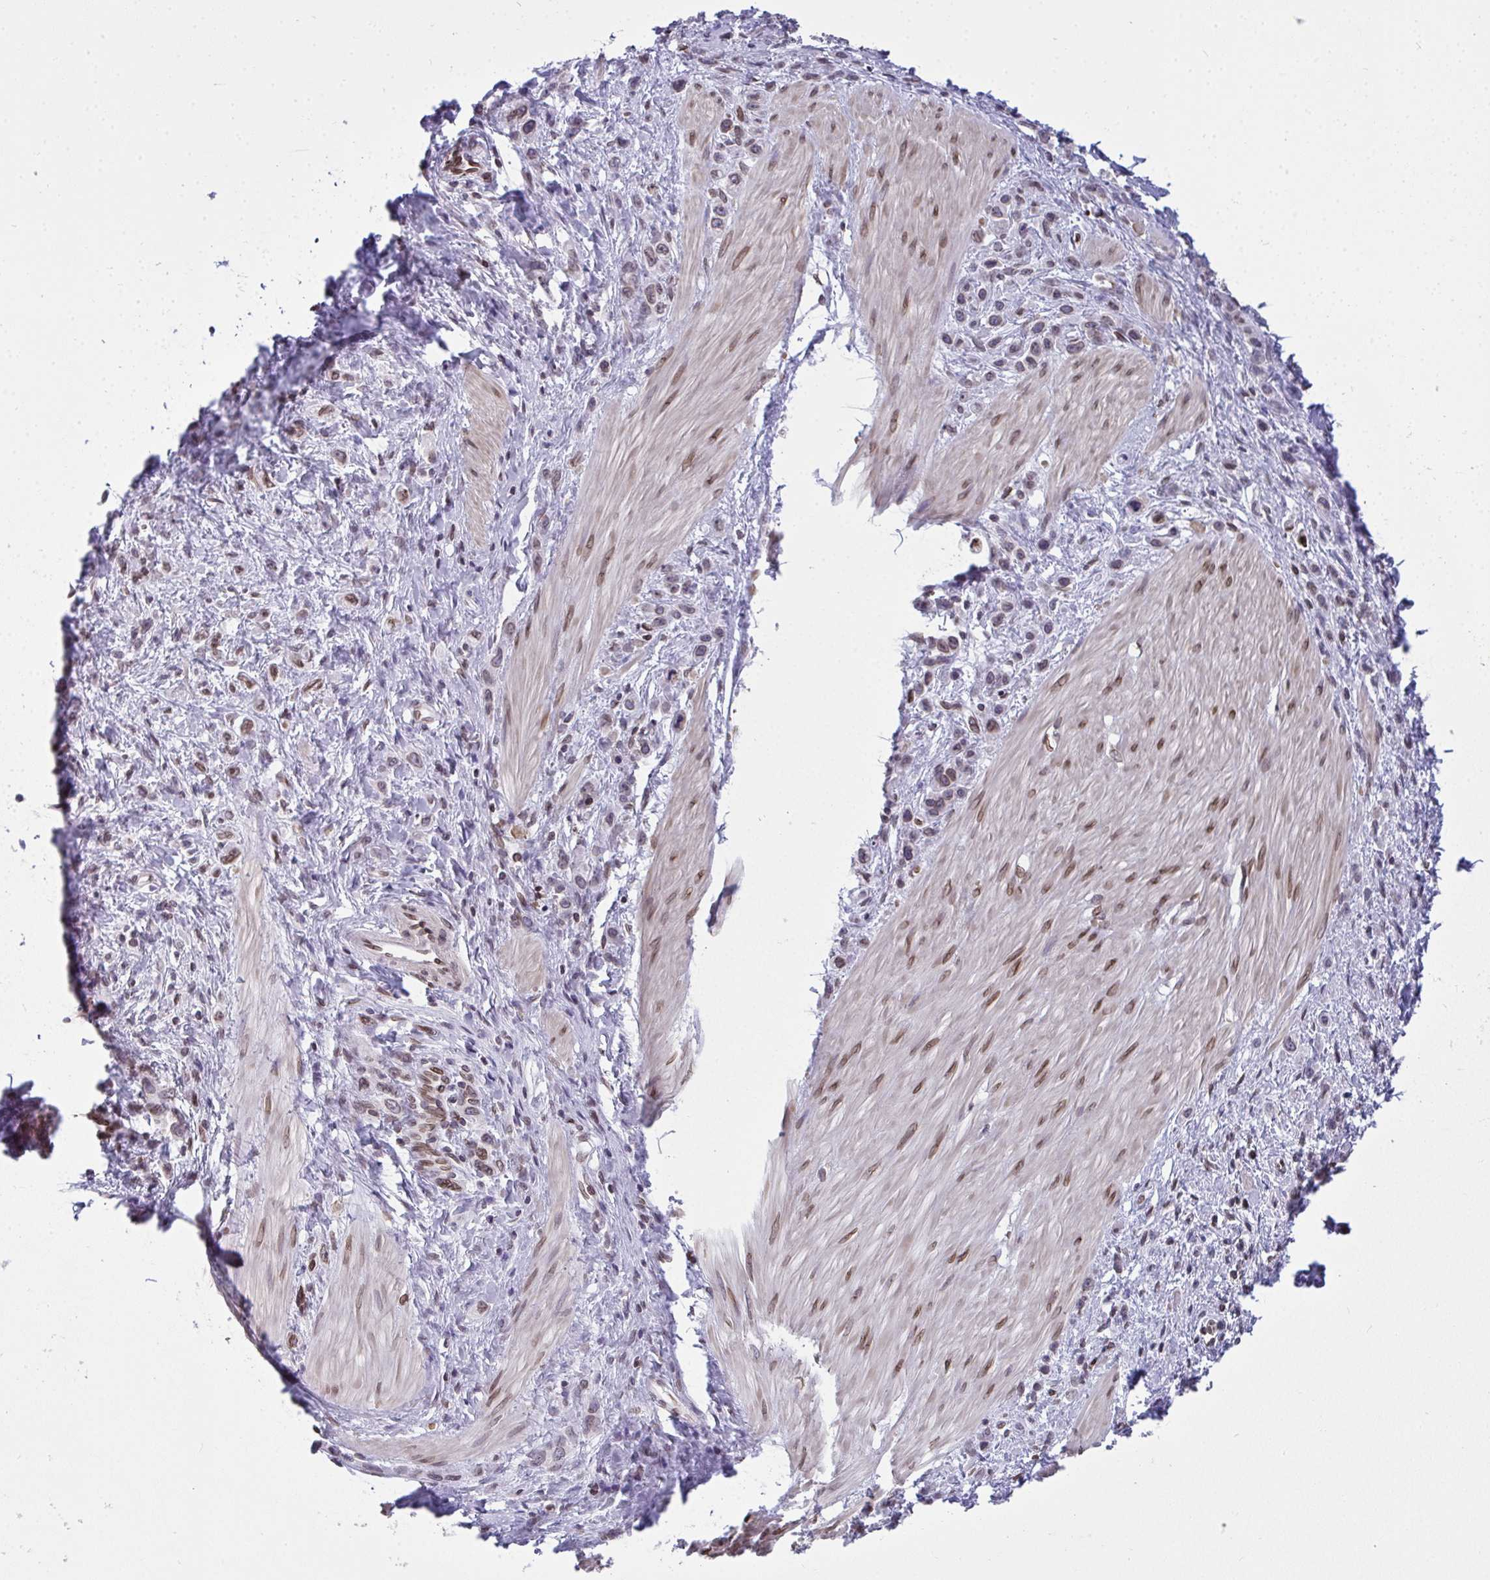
{"staining": {"intensity": "weak", "quantity": "<25%", "location": "nuclear"}, "tissue": "stomach cancer", "cell_type": "Tumor cells", "image_type": "cancer", "snomed": [{"axis": "morphology", "description": "Adenocarcinoma, NOS"}, {"axis": "topography", "description": "Stomach"}], "caption": "Stomach cancer was stained to show a protein in brown. There is no significant staining in tumor cells. (DAB IHC, high magnification).", "gene": "LMNB2", "patient": {"sex": "male", "age": 47}}